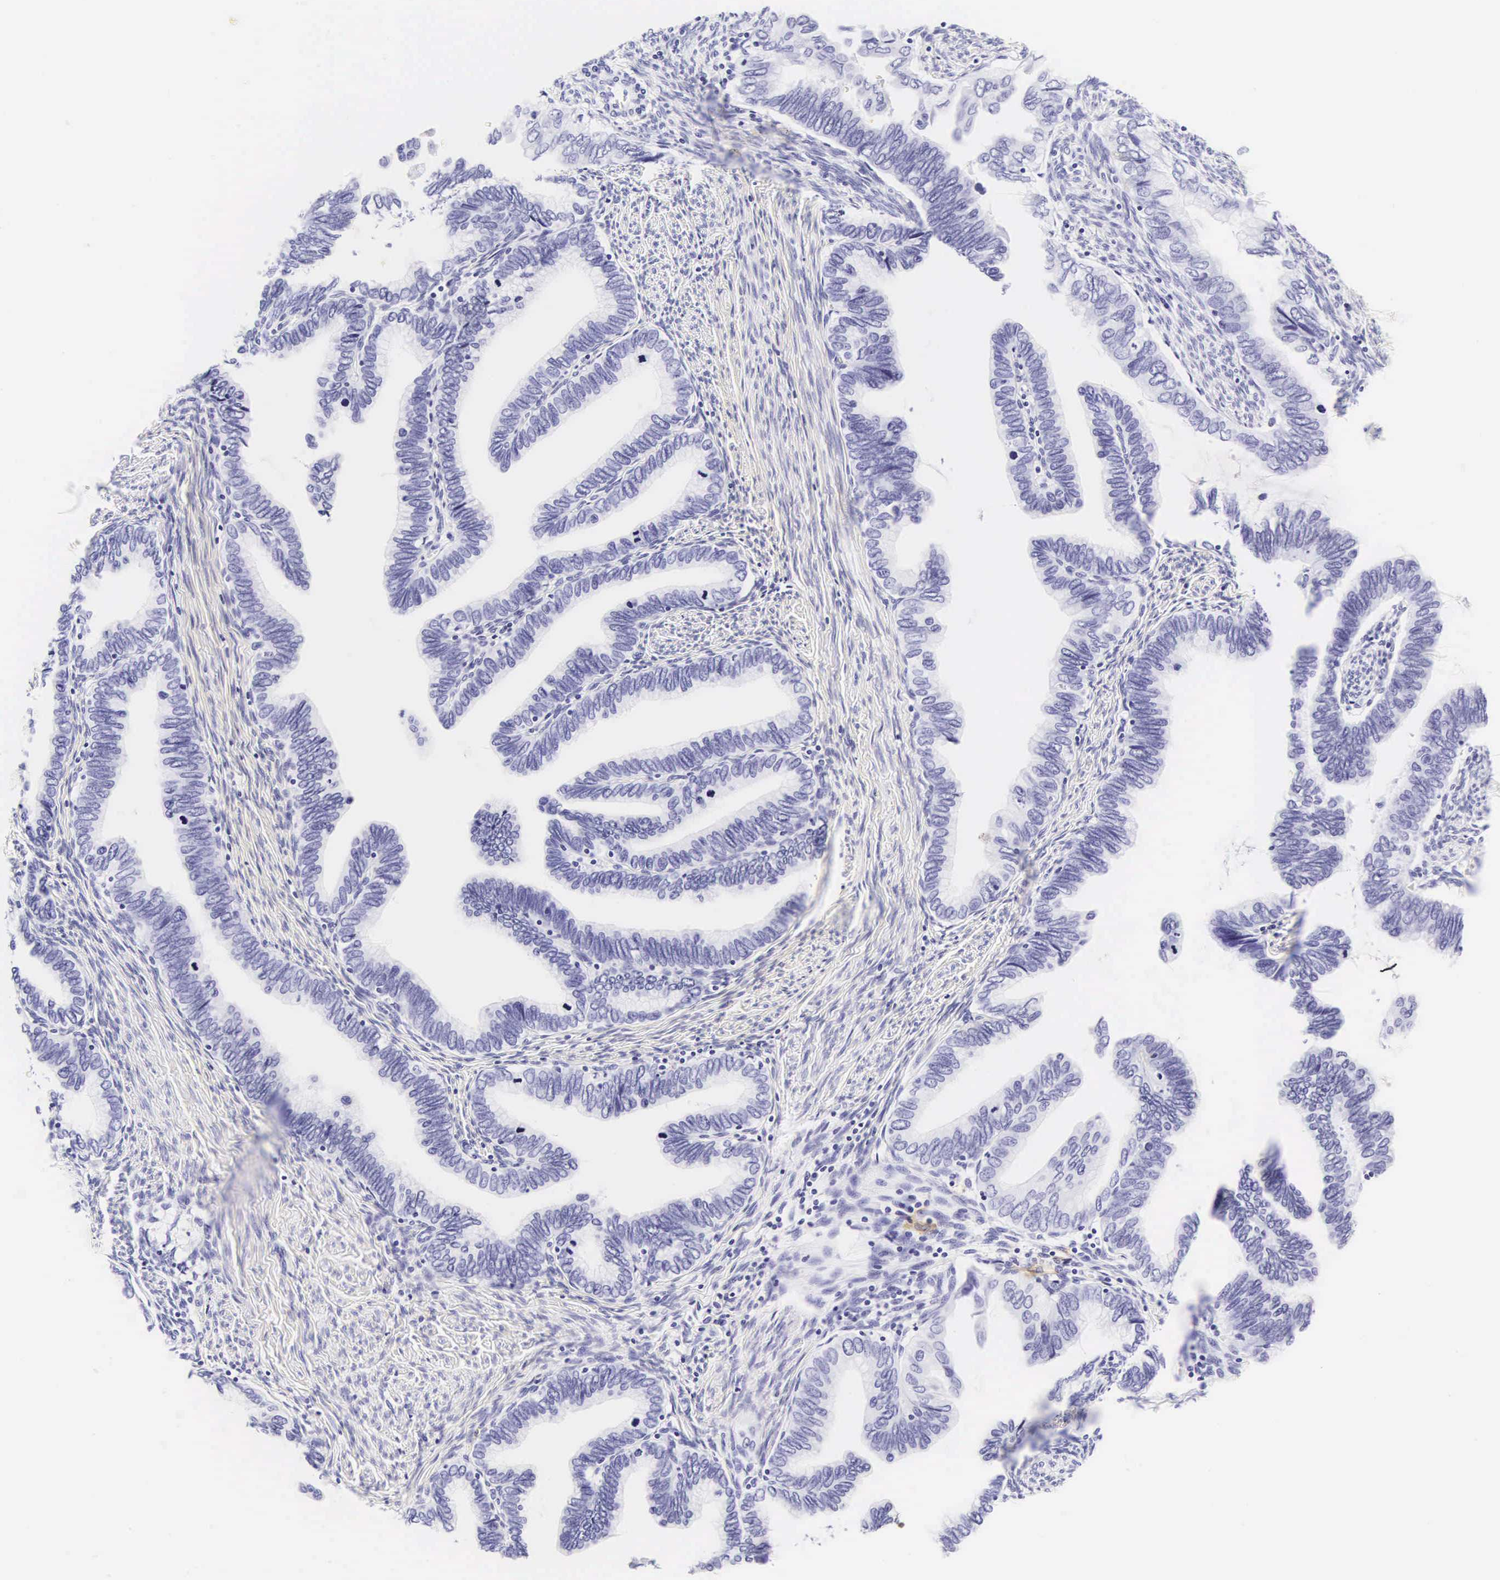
{"staining": {"intensity": "negative", "quantity": "none", "location": "none"}, "tissue": "cervical cancer", "cell_type": "Tumor cells", "image_type": "cancer", "snomed": [{"axis": "morphology", "description": "Adenocarcinoma, NOS"}, {"axis": "topography", "description": "Cervix"}], "caption": "Image shows no significant protein positivity in tumor cells of cervical cancer (adenocarcinoma). Brightfield microscopy of IHC stained with DAB (3,3'-diaminobenzidine) (brown) and hematoxylin (blue), captured at high magnification.", "gene": "CD1A", "patient": {"sex": "female", "age": 49}}